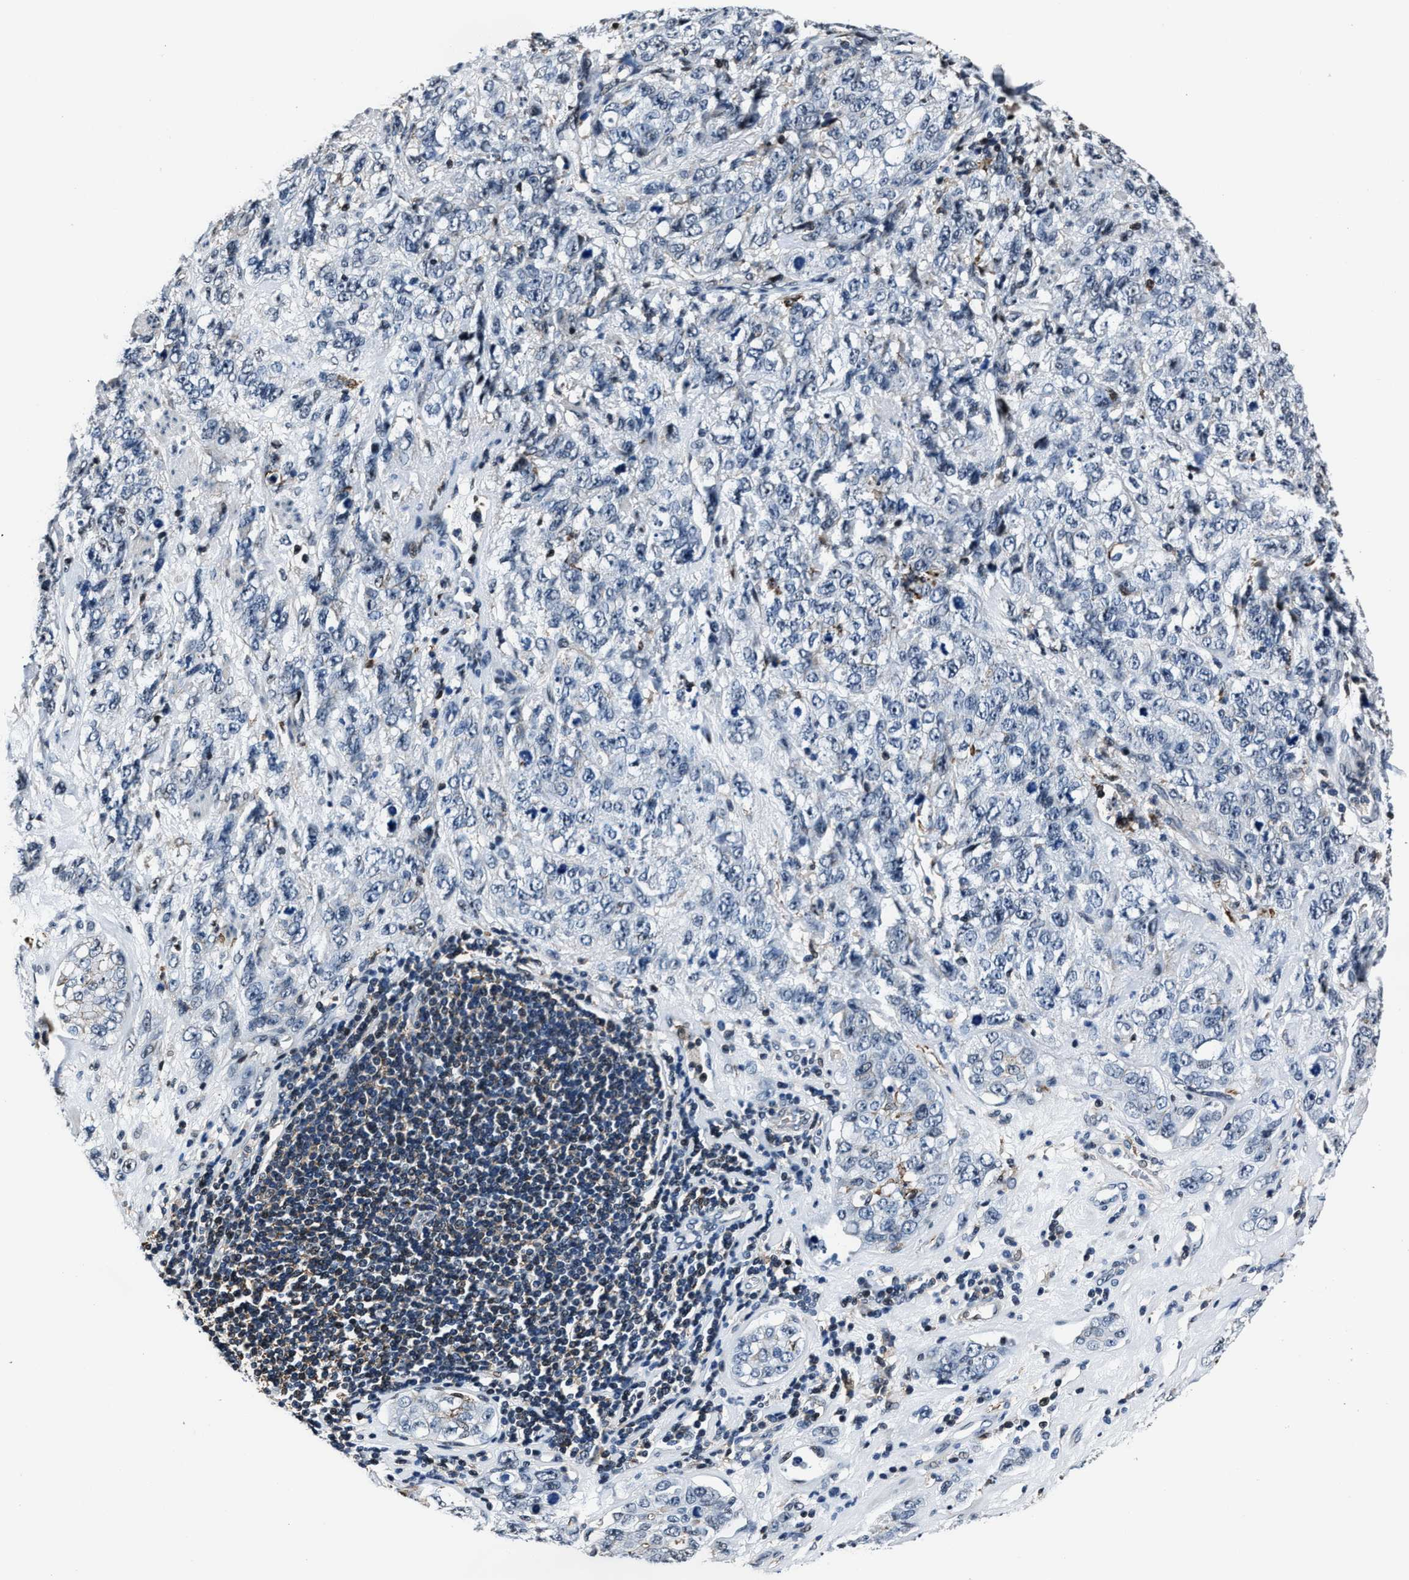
{"staining": {"intensity": "negative", "quantity": "none", "location": "none"}, "tissue": "stomach cancer", "cell_type": "Tumor cells", "image_type": "cancer", "snomed": [{"axis": "morphology", "description": "Adenocarcinoma, NOS"}, {"axis": "topography", "description": "Stomach"}], "caption": "DAB immunohistochemical staining of stomach cancer (adenocarcinoma) shows no significant positivity in tumor cells.", "gene": "PPIE", "patient": {"sex": "male", "age": 48}}